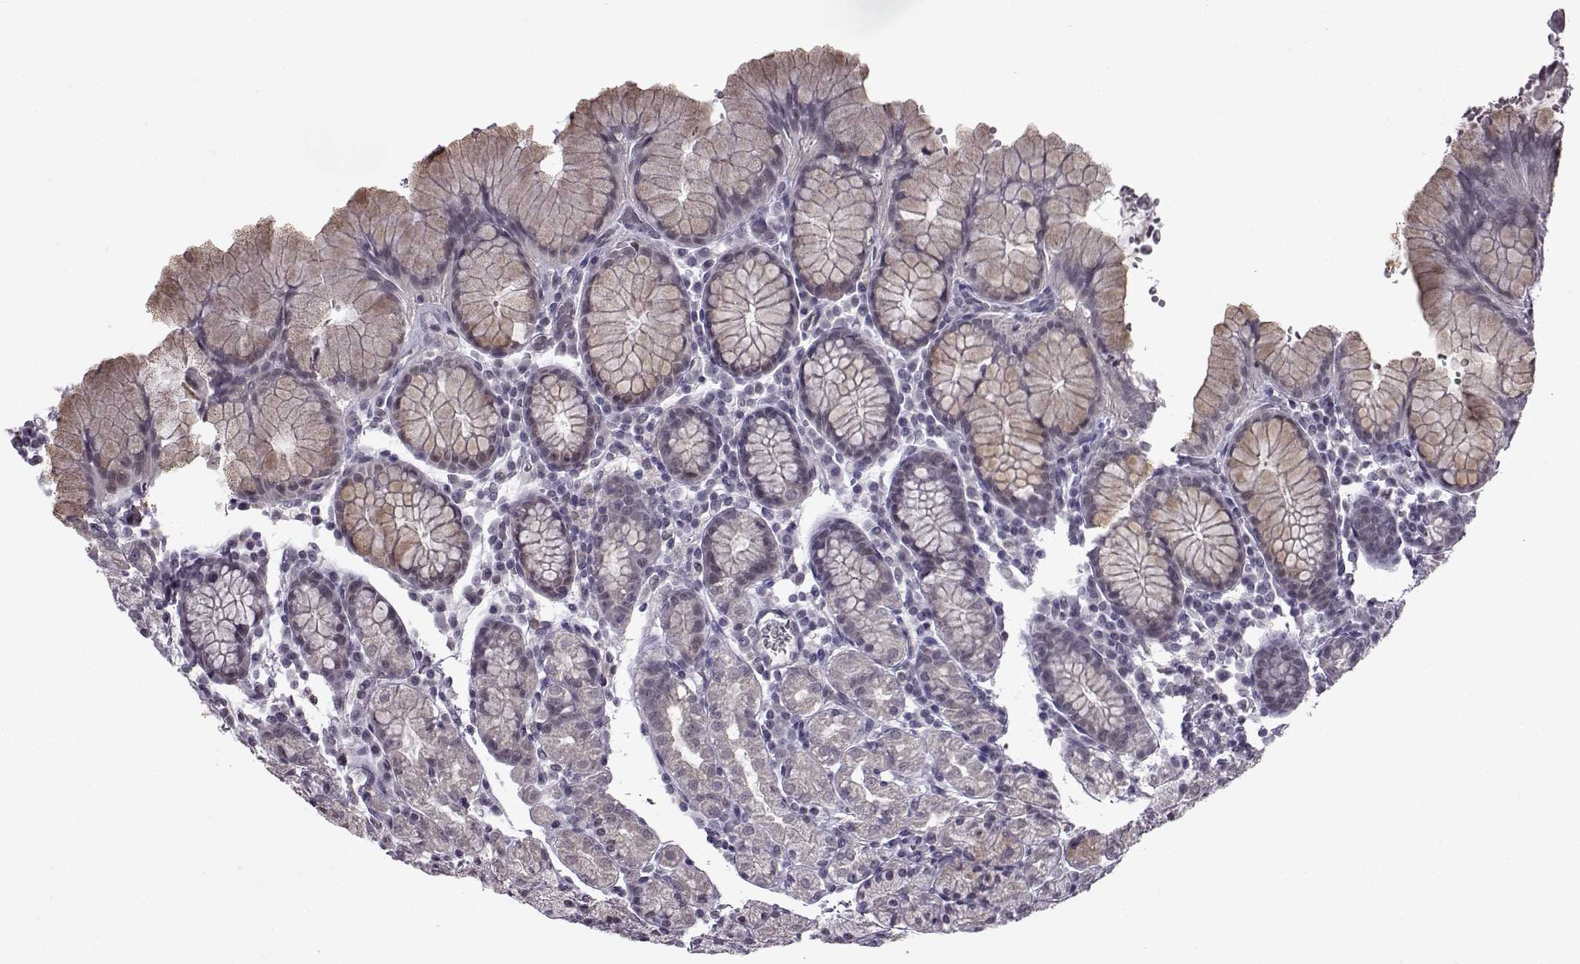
{"staining": {"intensity": "weak", "quantity": ">75%", "location": "cytoplasmic/membranous"}, "tissue": "stomach", "cell_type": "Glandular cells", "image_type": "normal", "snomed": [{"axis": "morphology", "description": "Normal tissue, NOS"}, {"axis": "topography", "description": "Stomach, upper"}, {"axis": "topography", "description": "Stomach"}], "caption": "Stomach stained with a protein marker demonstrates weak staining in glandular cells.", "gene": "SLC28A2", "patient": {"sex": "male", "age": 62}}